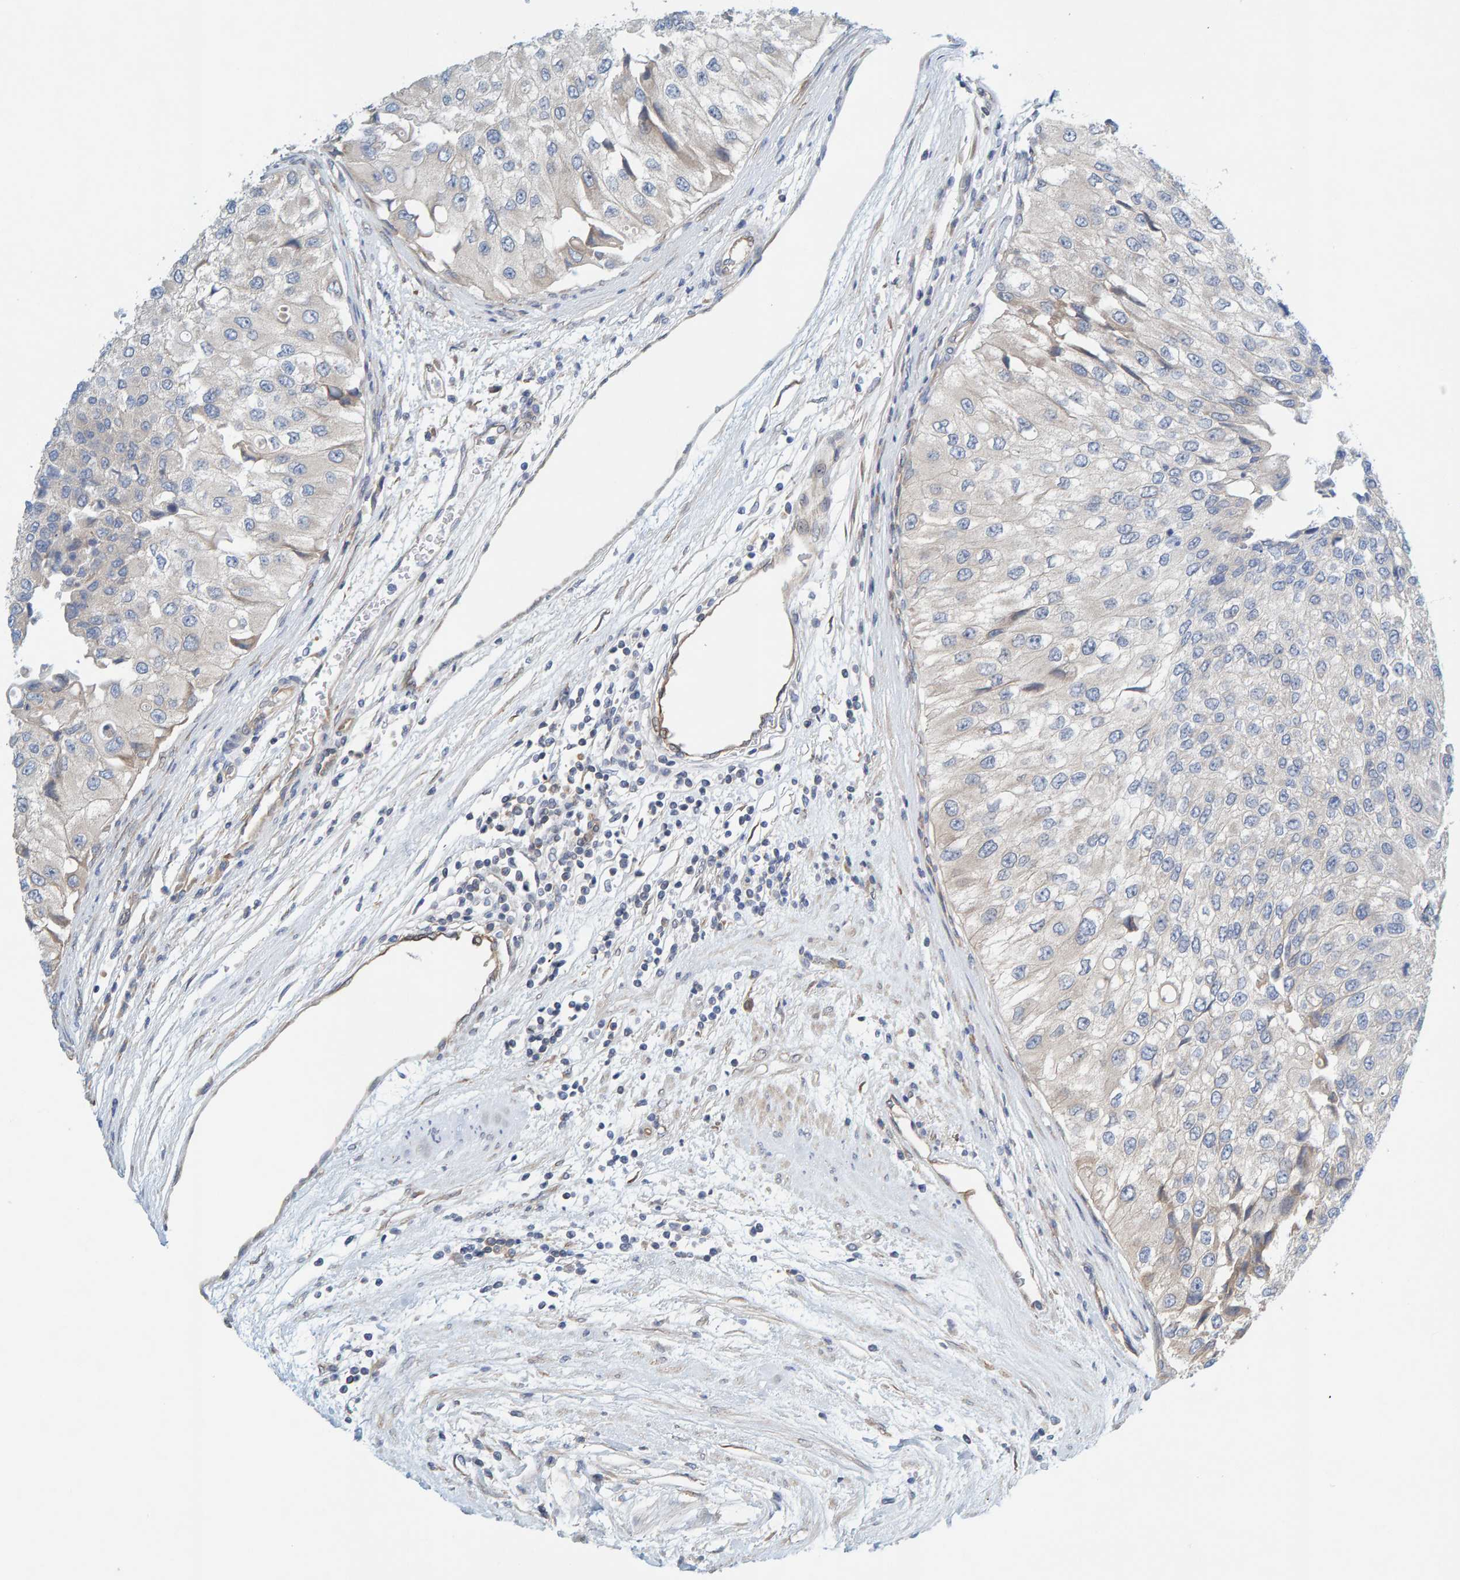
{"staining": {"intensity": "negative", "quantity": "none", "location": "none"}, "tissue": "urothelial cancer", "cell_type": "Tumor cells", "image_type": "cancer", "snomed": [{"axis": "morphology", "description": "Urothelial carcinoma, High grade"}, {"axis": "topography", "description": "Kidney"}, {"axis": "topography", "description": "Urinary bladder"}], "caption": "There is no significant positivity in tumor cells of urothelial cancer. The staining was performed using DAB to visualize the protein expression in brown, while the nuclei were stained in blue with hematoxylin (Magnification: 20x).", "gene": "PRKD2", "patient": {"sex": "male", "age": 77}}